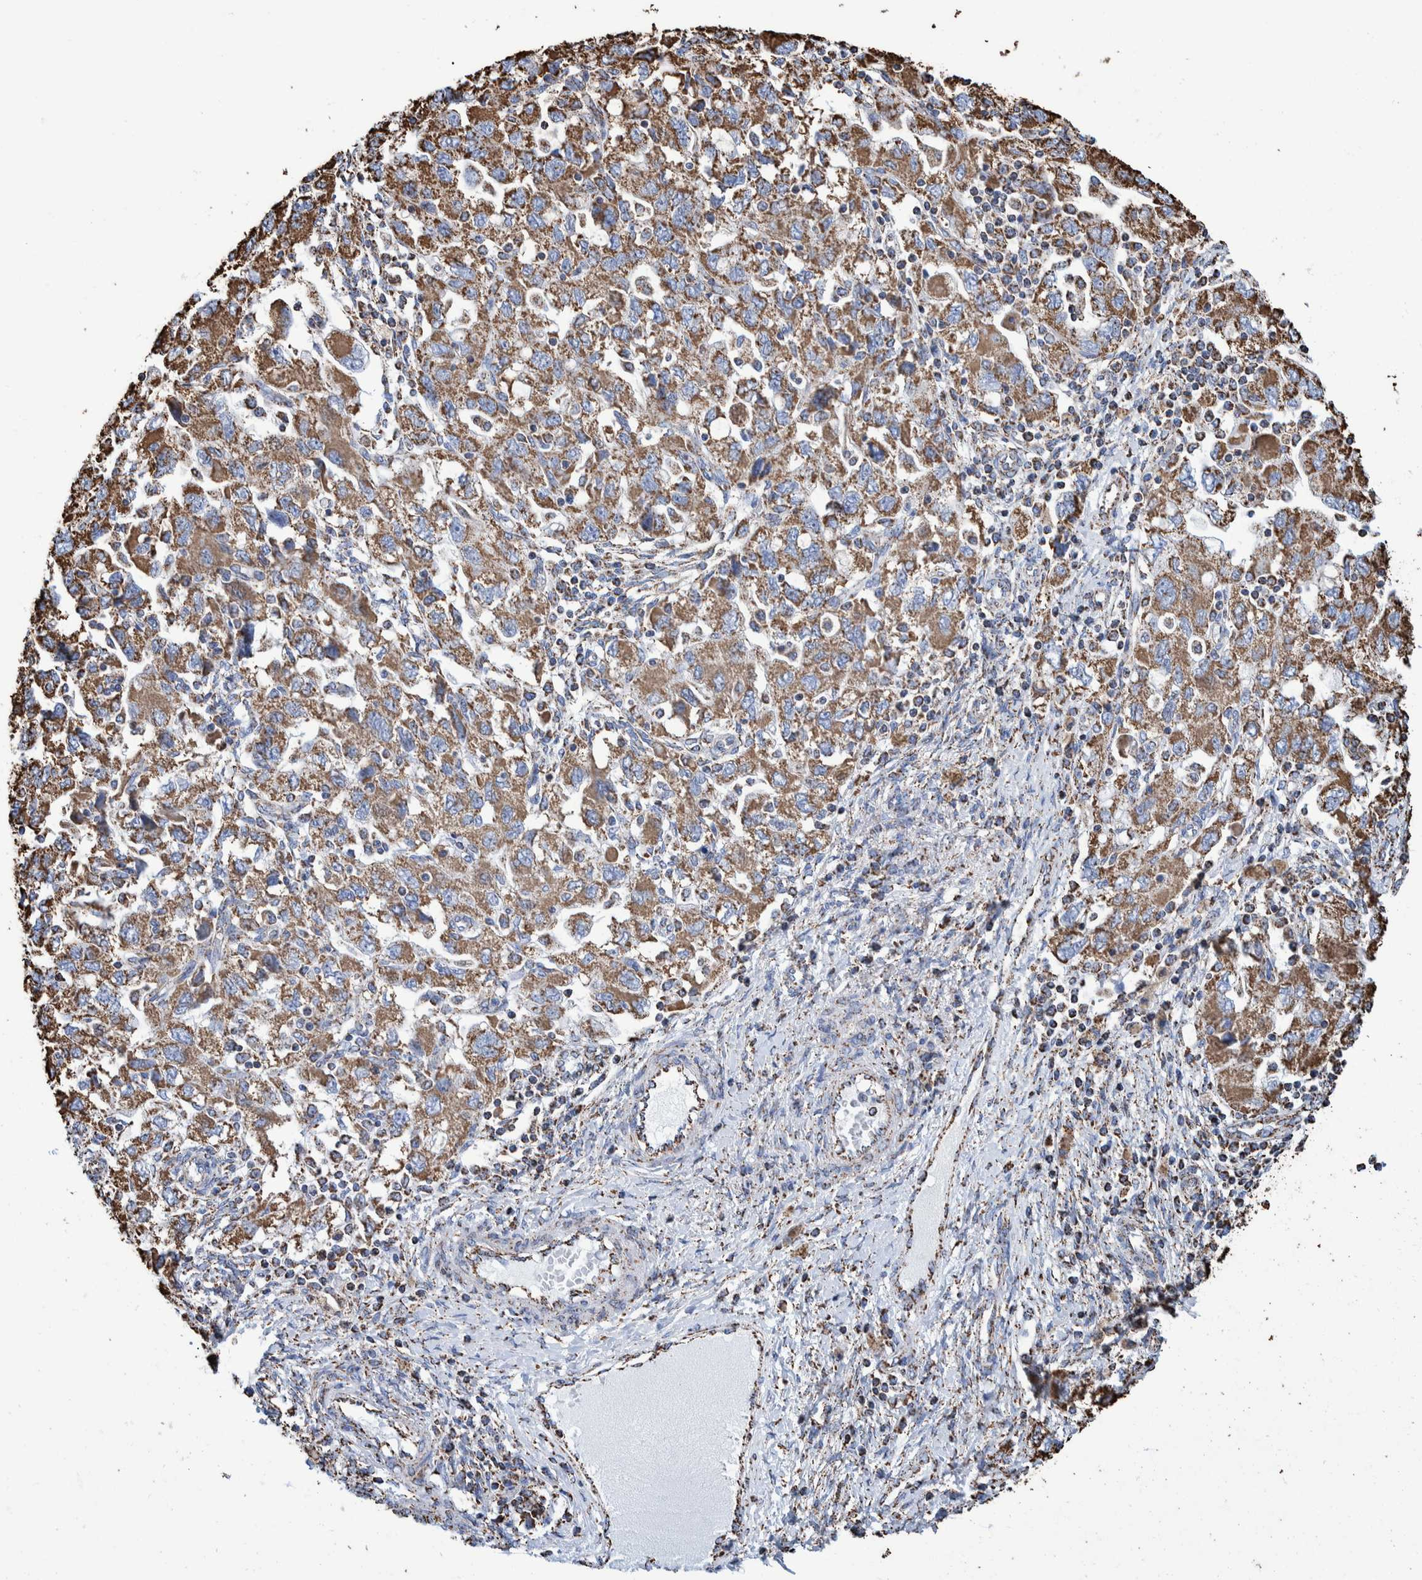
{"staining": {"intensity": "moderate", "quantity": ">75%", "location": "cytoplasmic/membranous"}, "tissue": "ovarian cancer", "cell_type": "Tumor cells", "image_type": "cancer", "snomed": [{"axis": "morphology", "description": "Carcinoma, NOS"}, {"axis": "morphology", "description": "Cystadenocarcinoma, serous, NOS"}, {"axis": "topography", "description": "Ovary"}], "caption": "Ovarian carcinoma stained for a protein demonstrates moderate cytoplasmic/membranous positivity in tumor cells.", "gene": "VPS26C", "patient": {"sex": "female", "age": 69}}